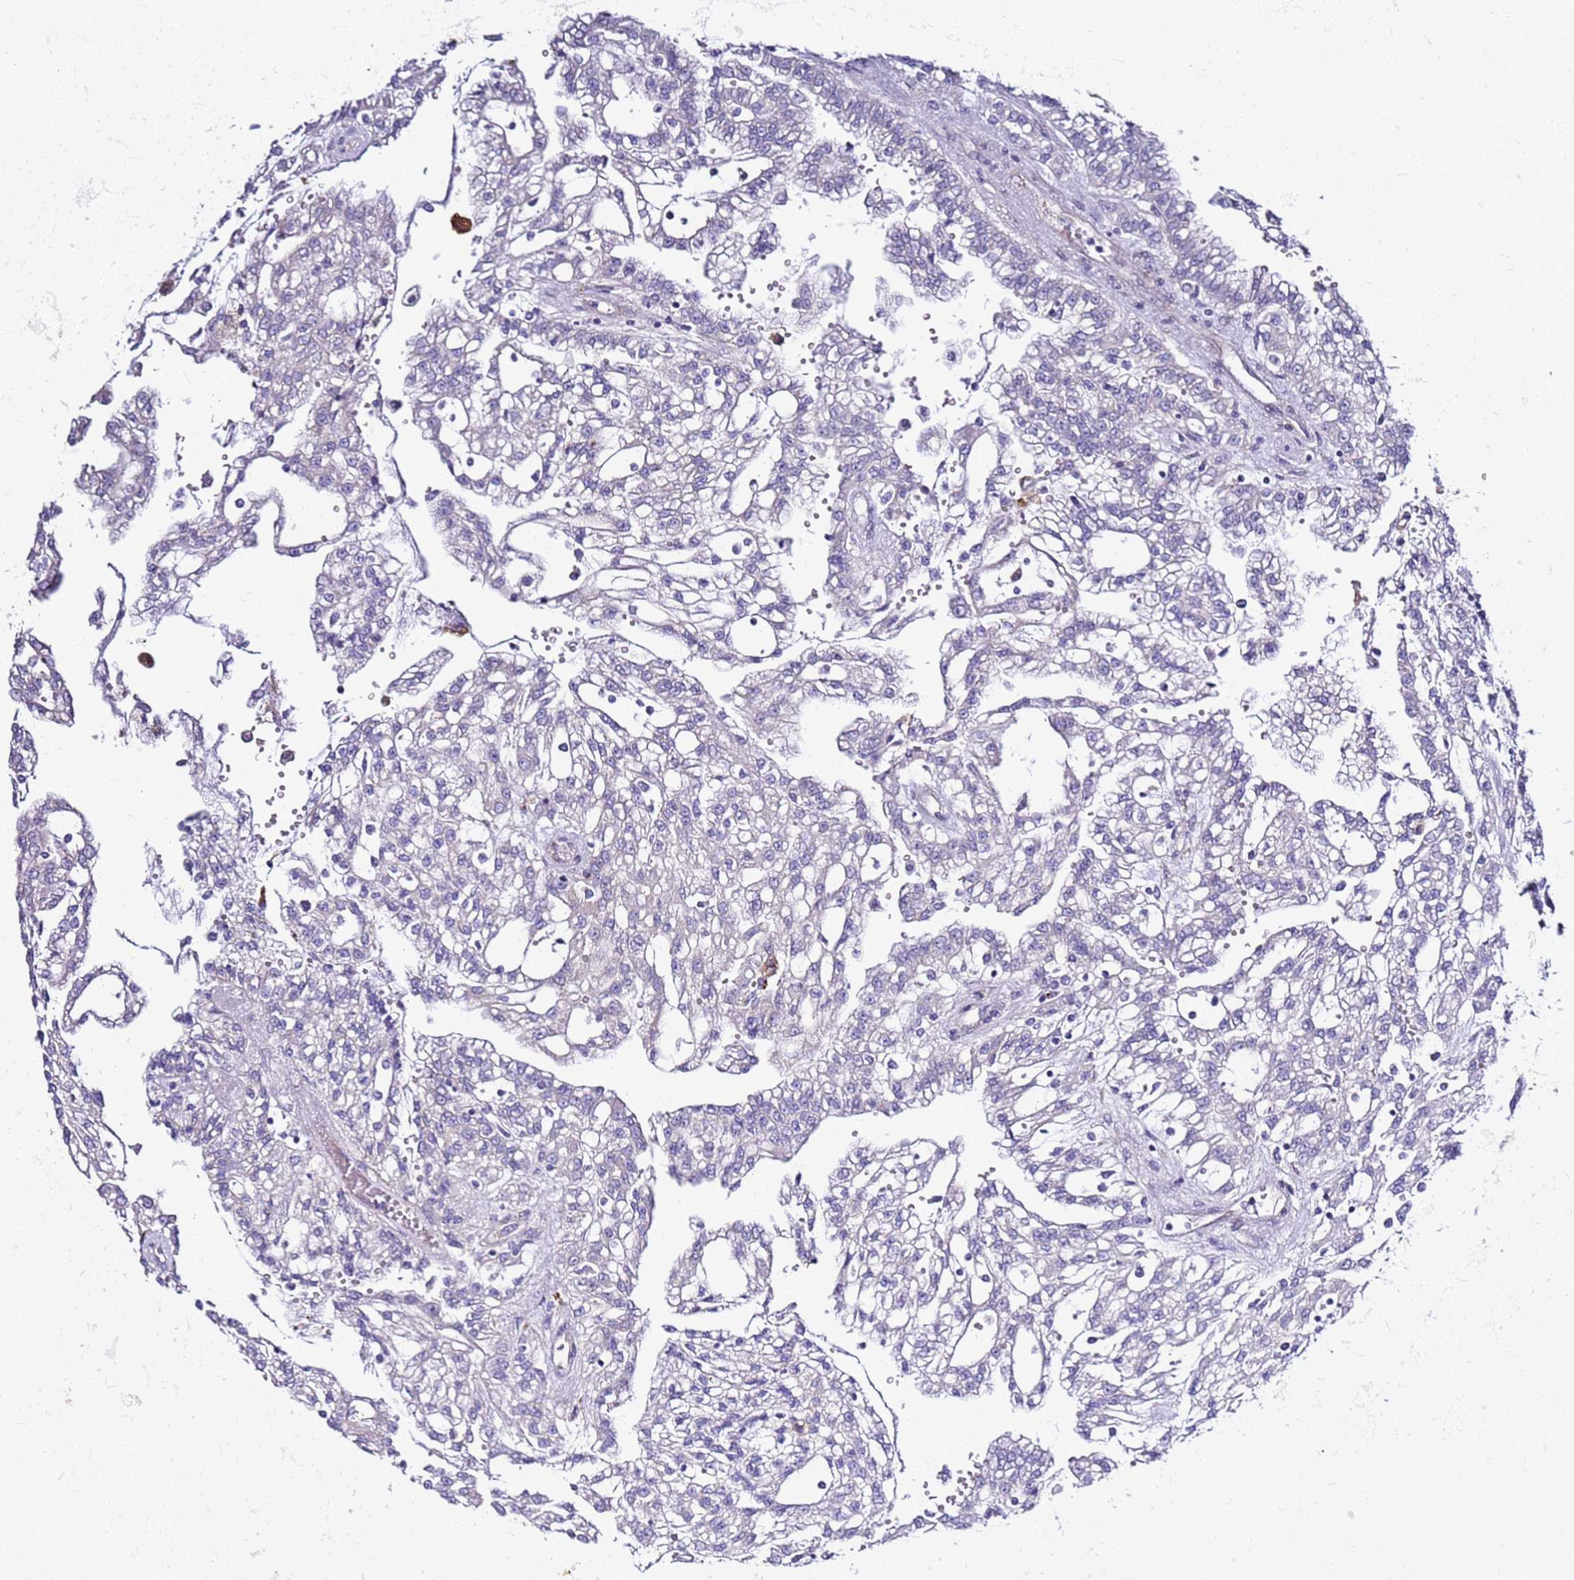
{"staining": {"intensity": "negative", "quantity": "none", "location": "none"}, "tissue": "renal cancer", "cell_type": "Tumor cells", "image_type": "cancer", "snomed": [{"axis": "morphology", "description": "Adenocarcinoma, NOS"}, {"axis": "topography", "description": "Kidney"}], "caption": "There is no significant staining in tumor cells of renal cancer.", "gene": "CASD1", "patient": {"sex": "male", "age": 63}}